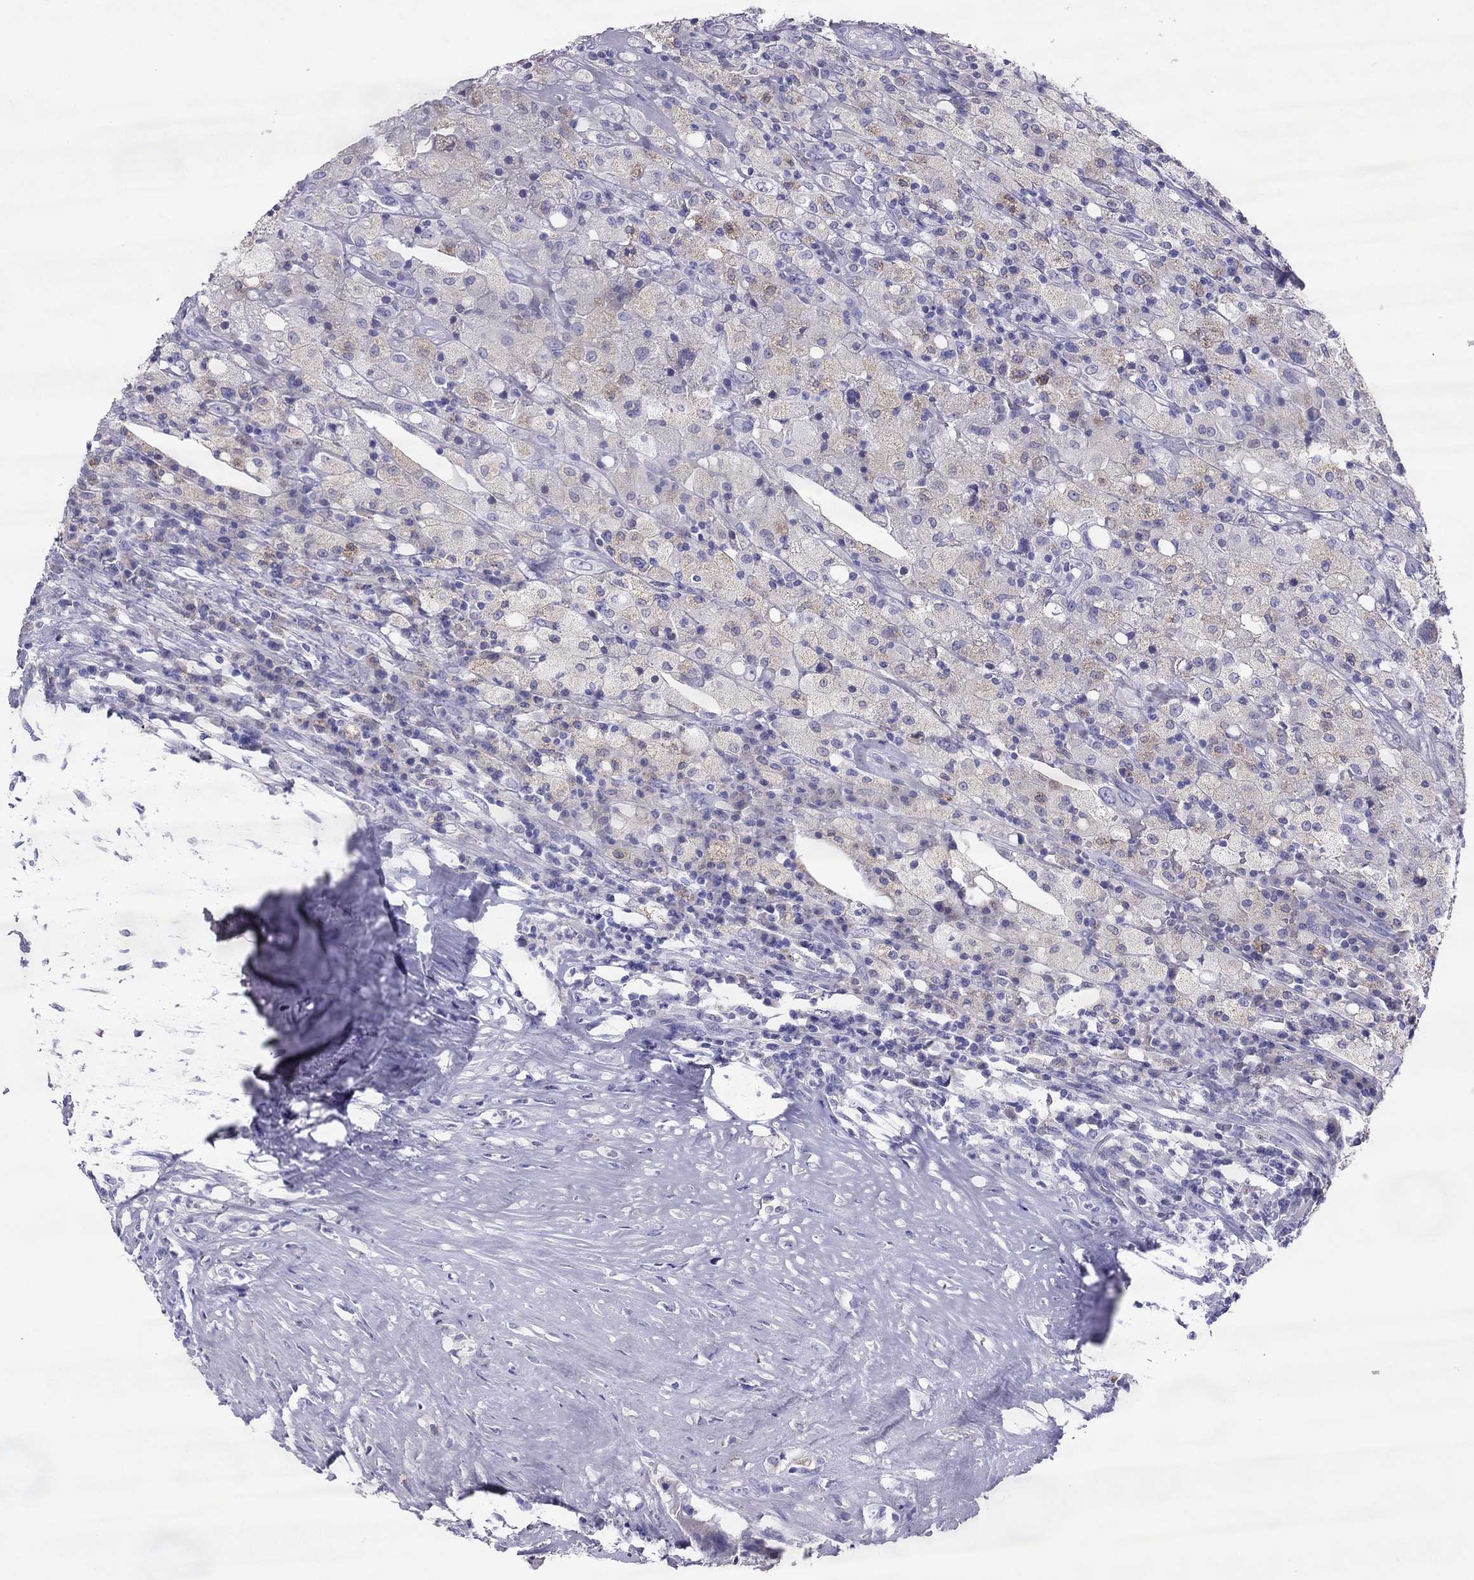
{"staining": {"intensity": "weak", "quantity": "<25%", "location": "cytoplasmic/membranous"}, "tissue": "testis cancer", "cell_type": "Tumor cells", "image_type": "cancer", "snomed": [{"axis": "morphology", "description": "Necrosis, NOS"}, {"axis": "morphology", "description": "Carcinoma, Embryonal, NOS"}, {"axis": "topography", "description": "Testis"}], "caption": "IHC of testis cancer demonstrates no positivity in tumor cells.", "gene": "MAEL", "patient": {"sex": "male", "age": 19}}